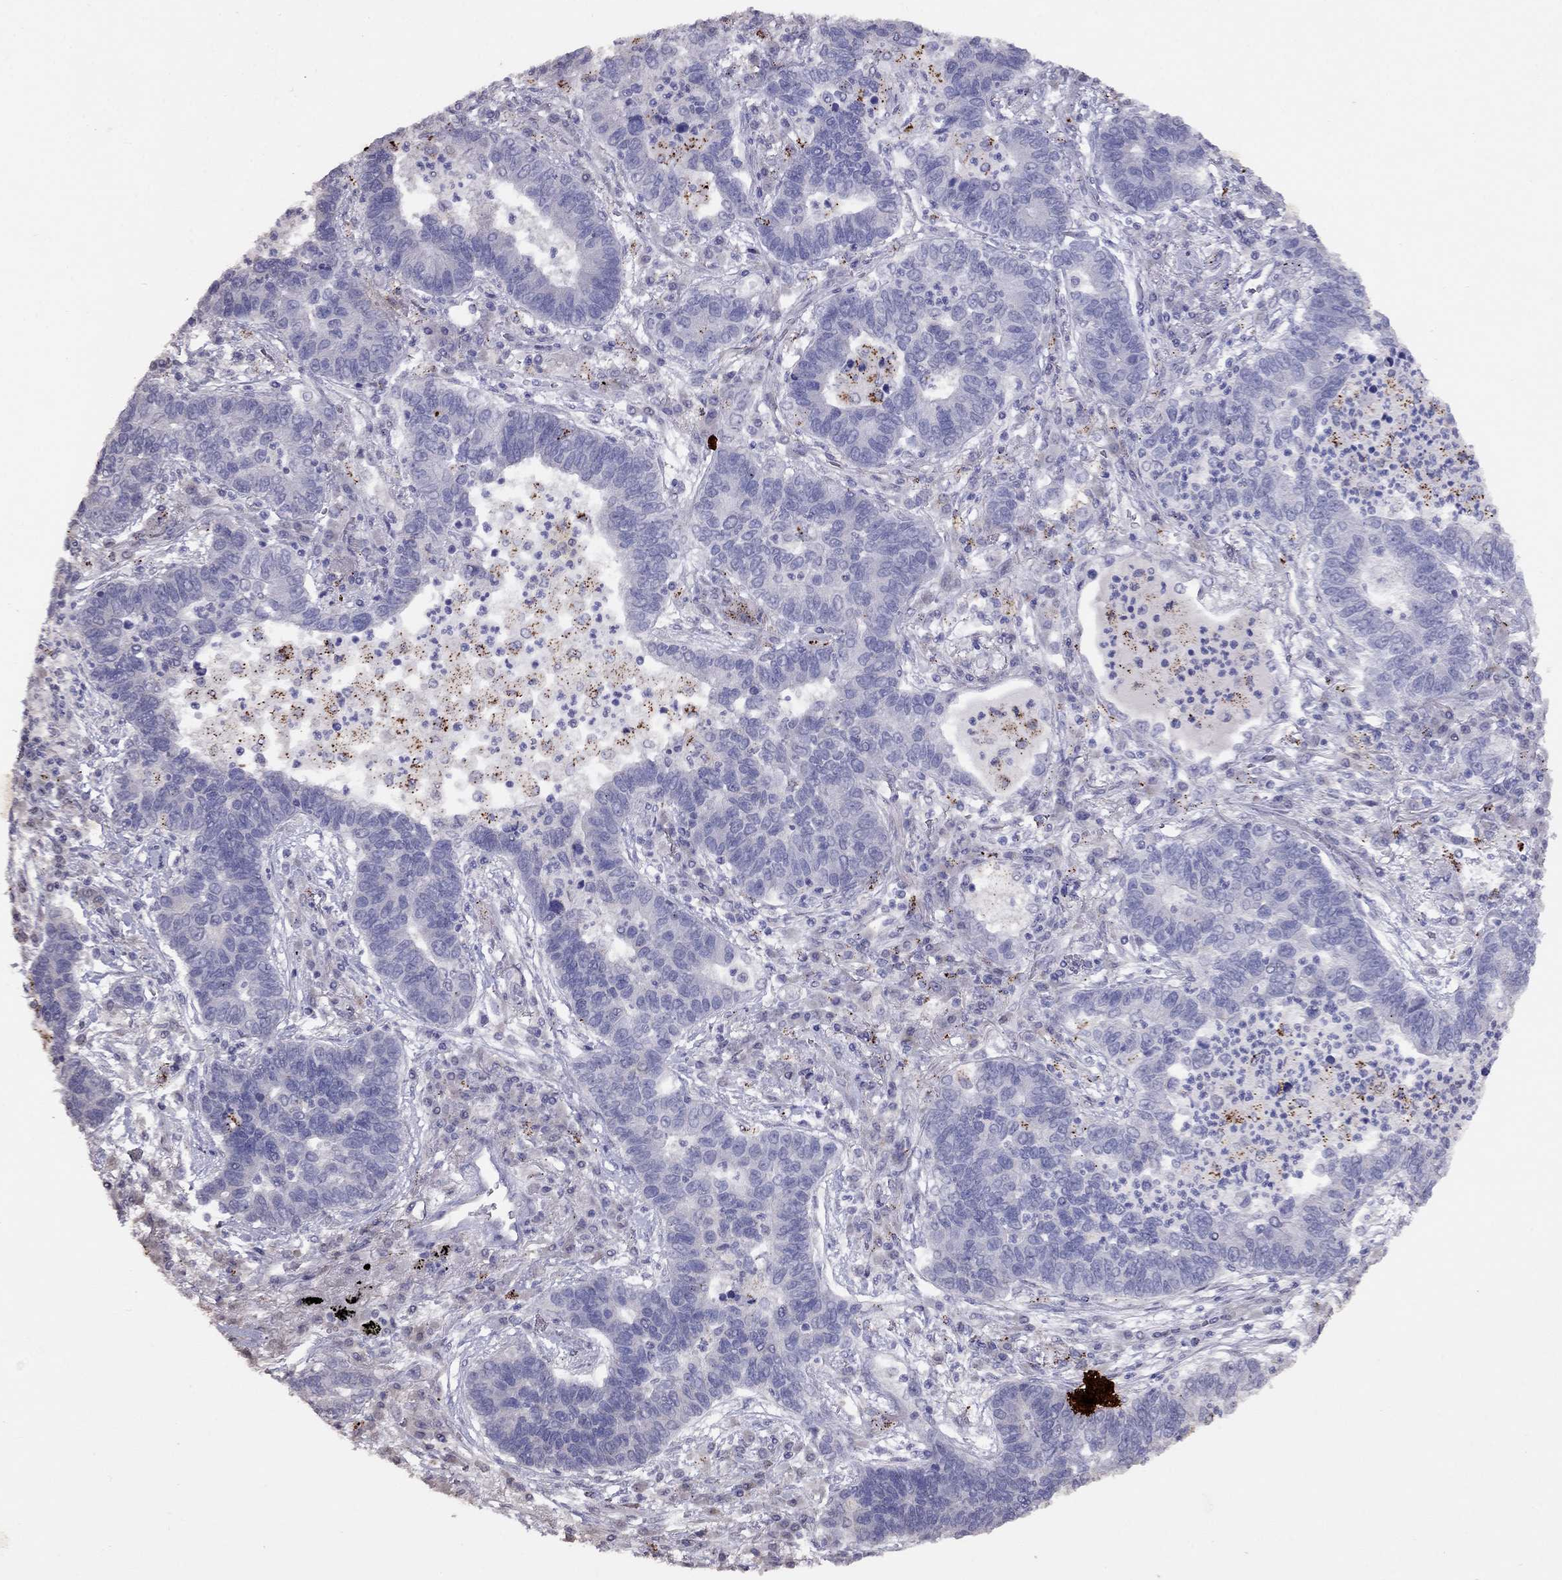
{"staining": {"intensity": "negative", "quantity": "none", "location": "none"}, "tissue": "lung cancer", "cell_type": "Tumor cells", "image_type": "cancer", "snomed": [{"axis": "morphology", "description": "Adenocarcinoma, NOS"}, {"axis": "topography", "description": "Lung"}], "caption": "The image demonstrates no staining of tumor cells in lung cancer (adenocarcinoma). The staining is performed using DAB (3,3'-diaminobenzidine) brown chromogen with nuclei counter-stained in using hematoxylin.", "gene": "MAGEB4", "patient": {"sex": "female", "age": 57}}